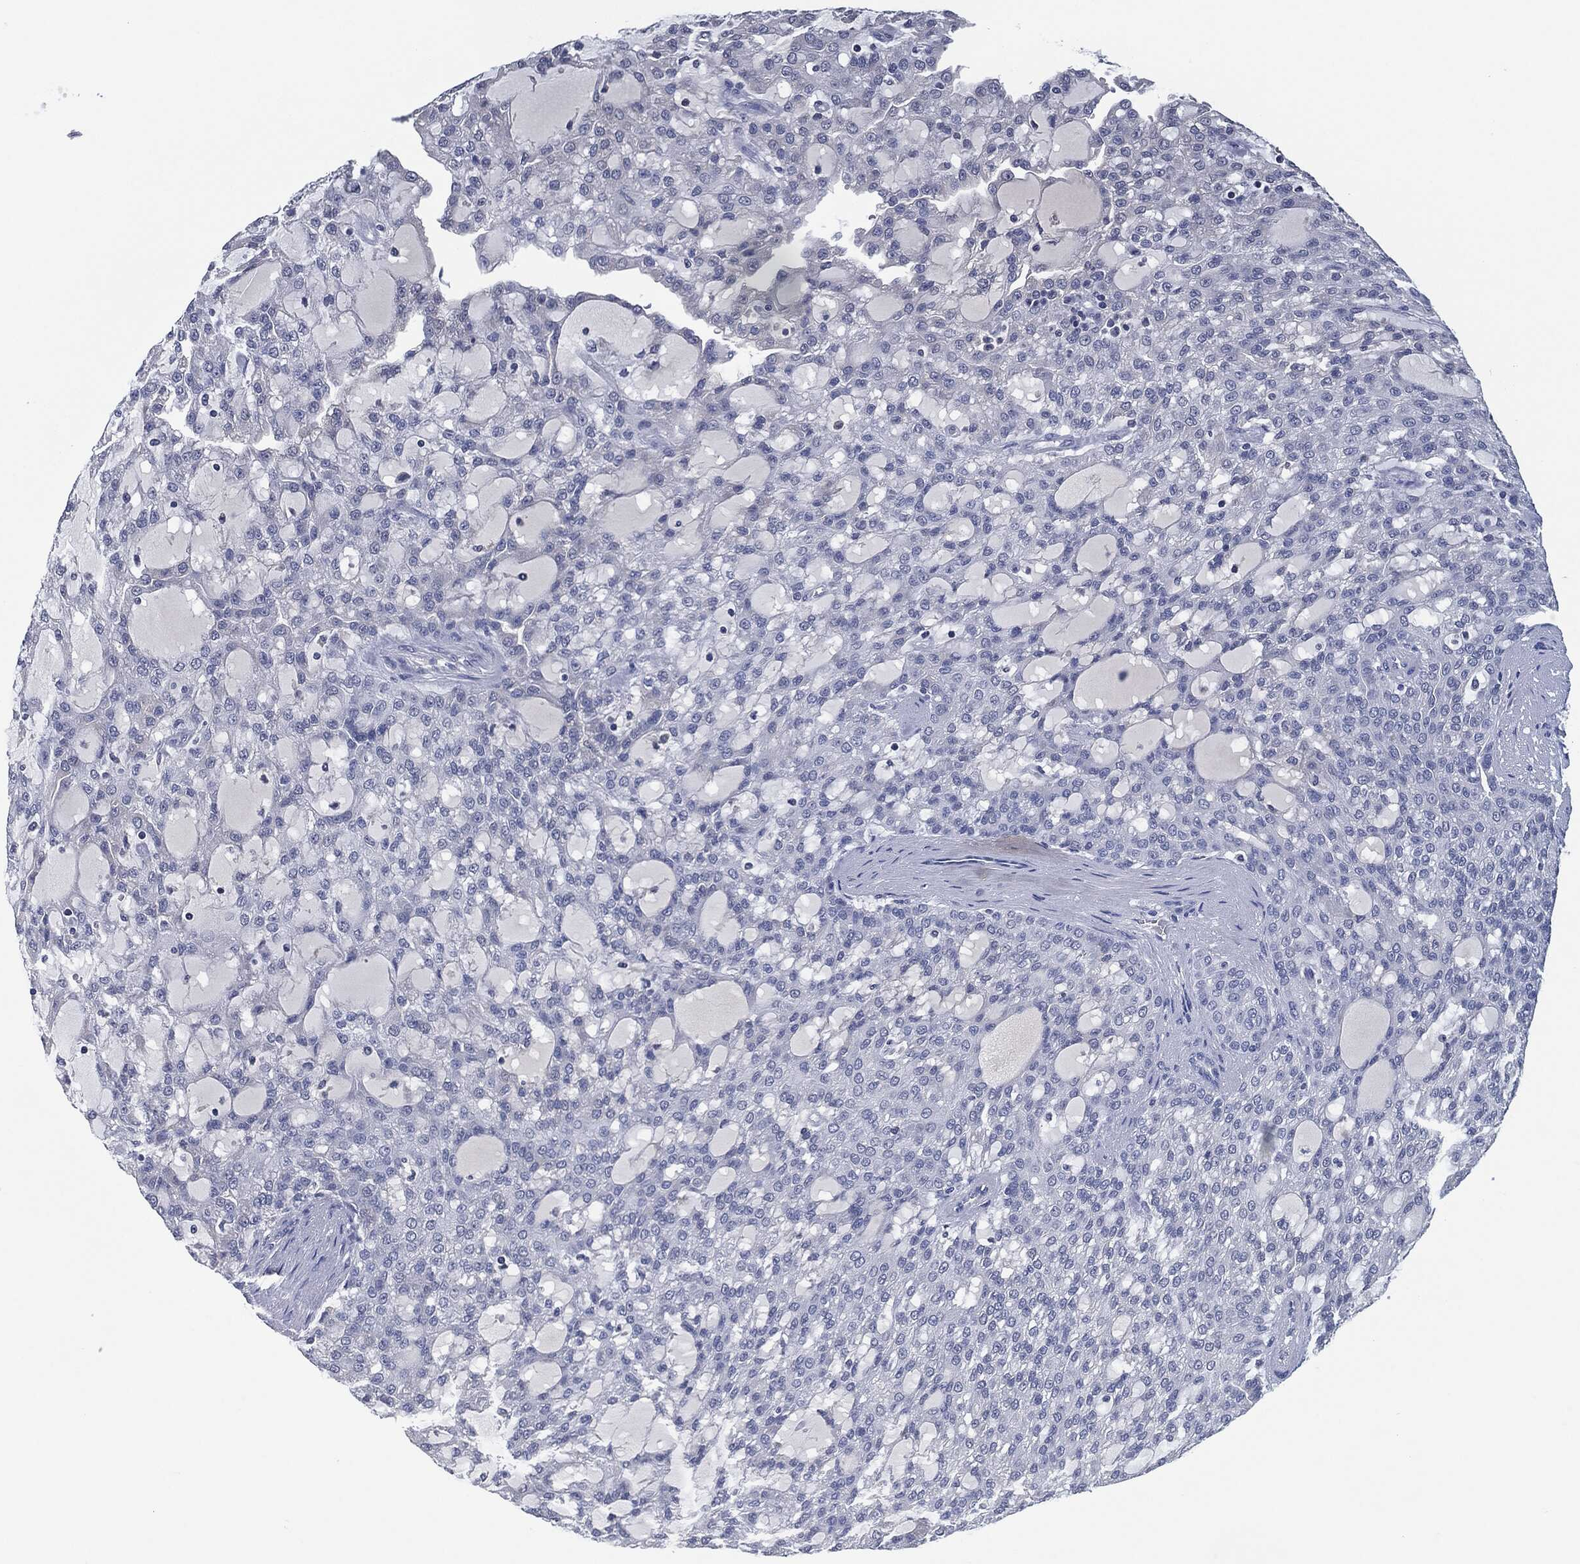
{"staining": {"intensity": "negative", "quantity": "none", "location": "none"}, "tissue": "renal cancer", "cell_type": "Tumor cells", "image_type": "cancer", "snomed": [{"axis": "morphology", "description": "Adenocarcinoma, NOS"}, {"axis": "topography", "description": "Kidney"}], "caption": "Tumor cells are negative for protein expression in human renal cancer (adenocarcinoma).", "gene": "IL2RG", "patient": {"sex": "male", "age": 63}}